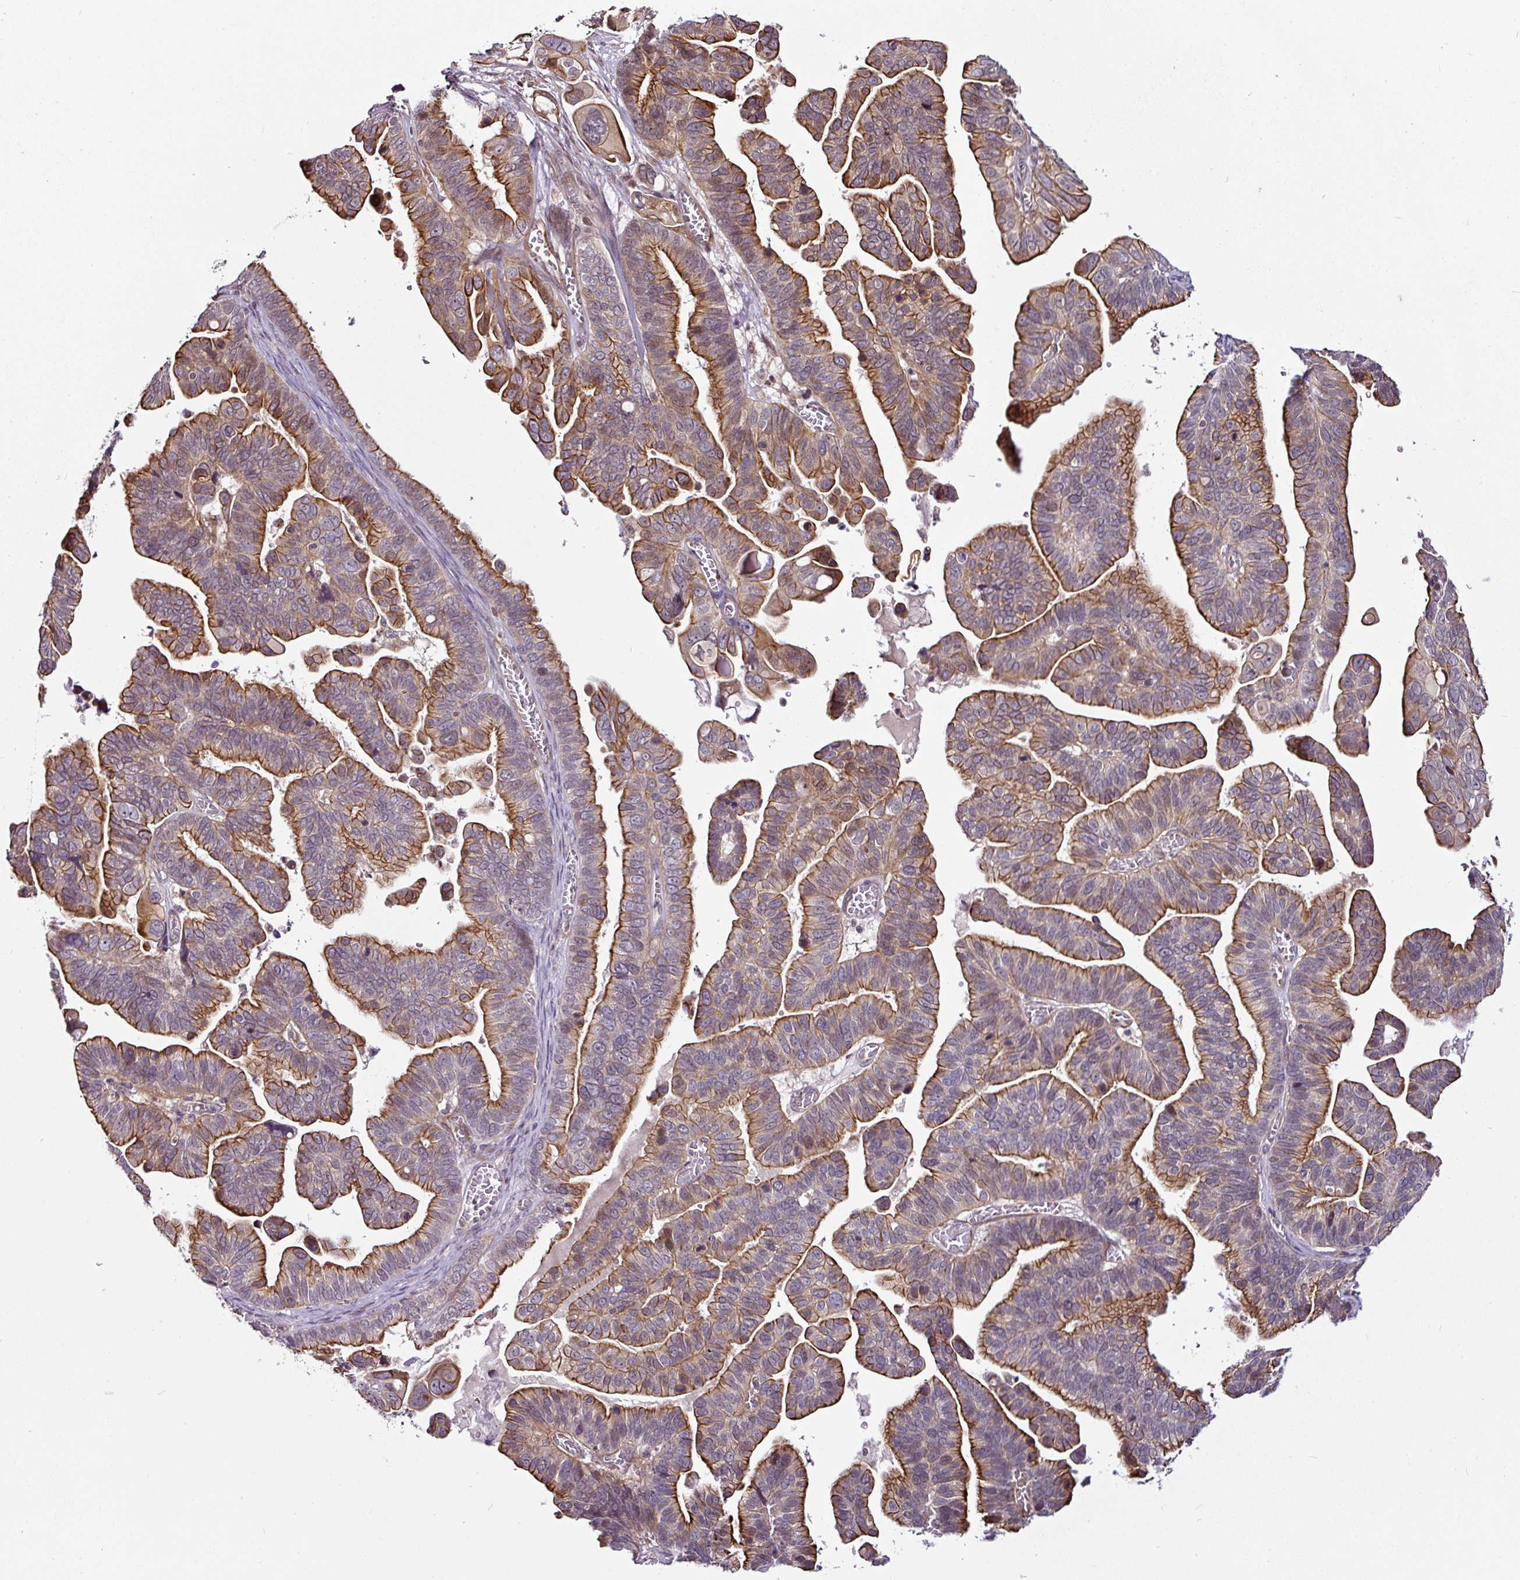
{"staining": {"intensity": "strong", "quantity": ">75%", "location": "cytoplasmic/membranous"}, "tissue": "ovarian cancer", "cell_type": "Tumor cells", "image_type": "cancer", "snomed": [{"axis": "morphology", "description": "Cystadenocarcinoma, serous, NOS"}, {"axis": "topography", "description": "Ovary"}], "caption": "Brown immunohistochemical staining in human serous cystadenocarcinoma (ovarian) exhibits strong cytoplasmic/membranous expression in approximately >75% of tumor cells.", "gene": "DCAF13", "patient": {"sex": "female", "age": 56}}